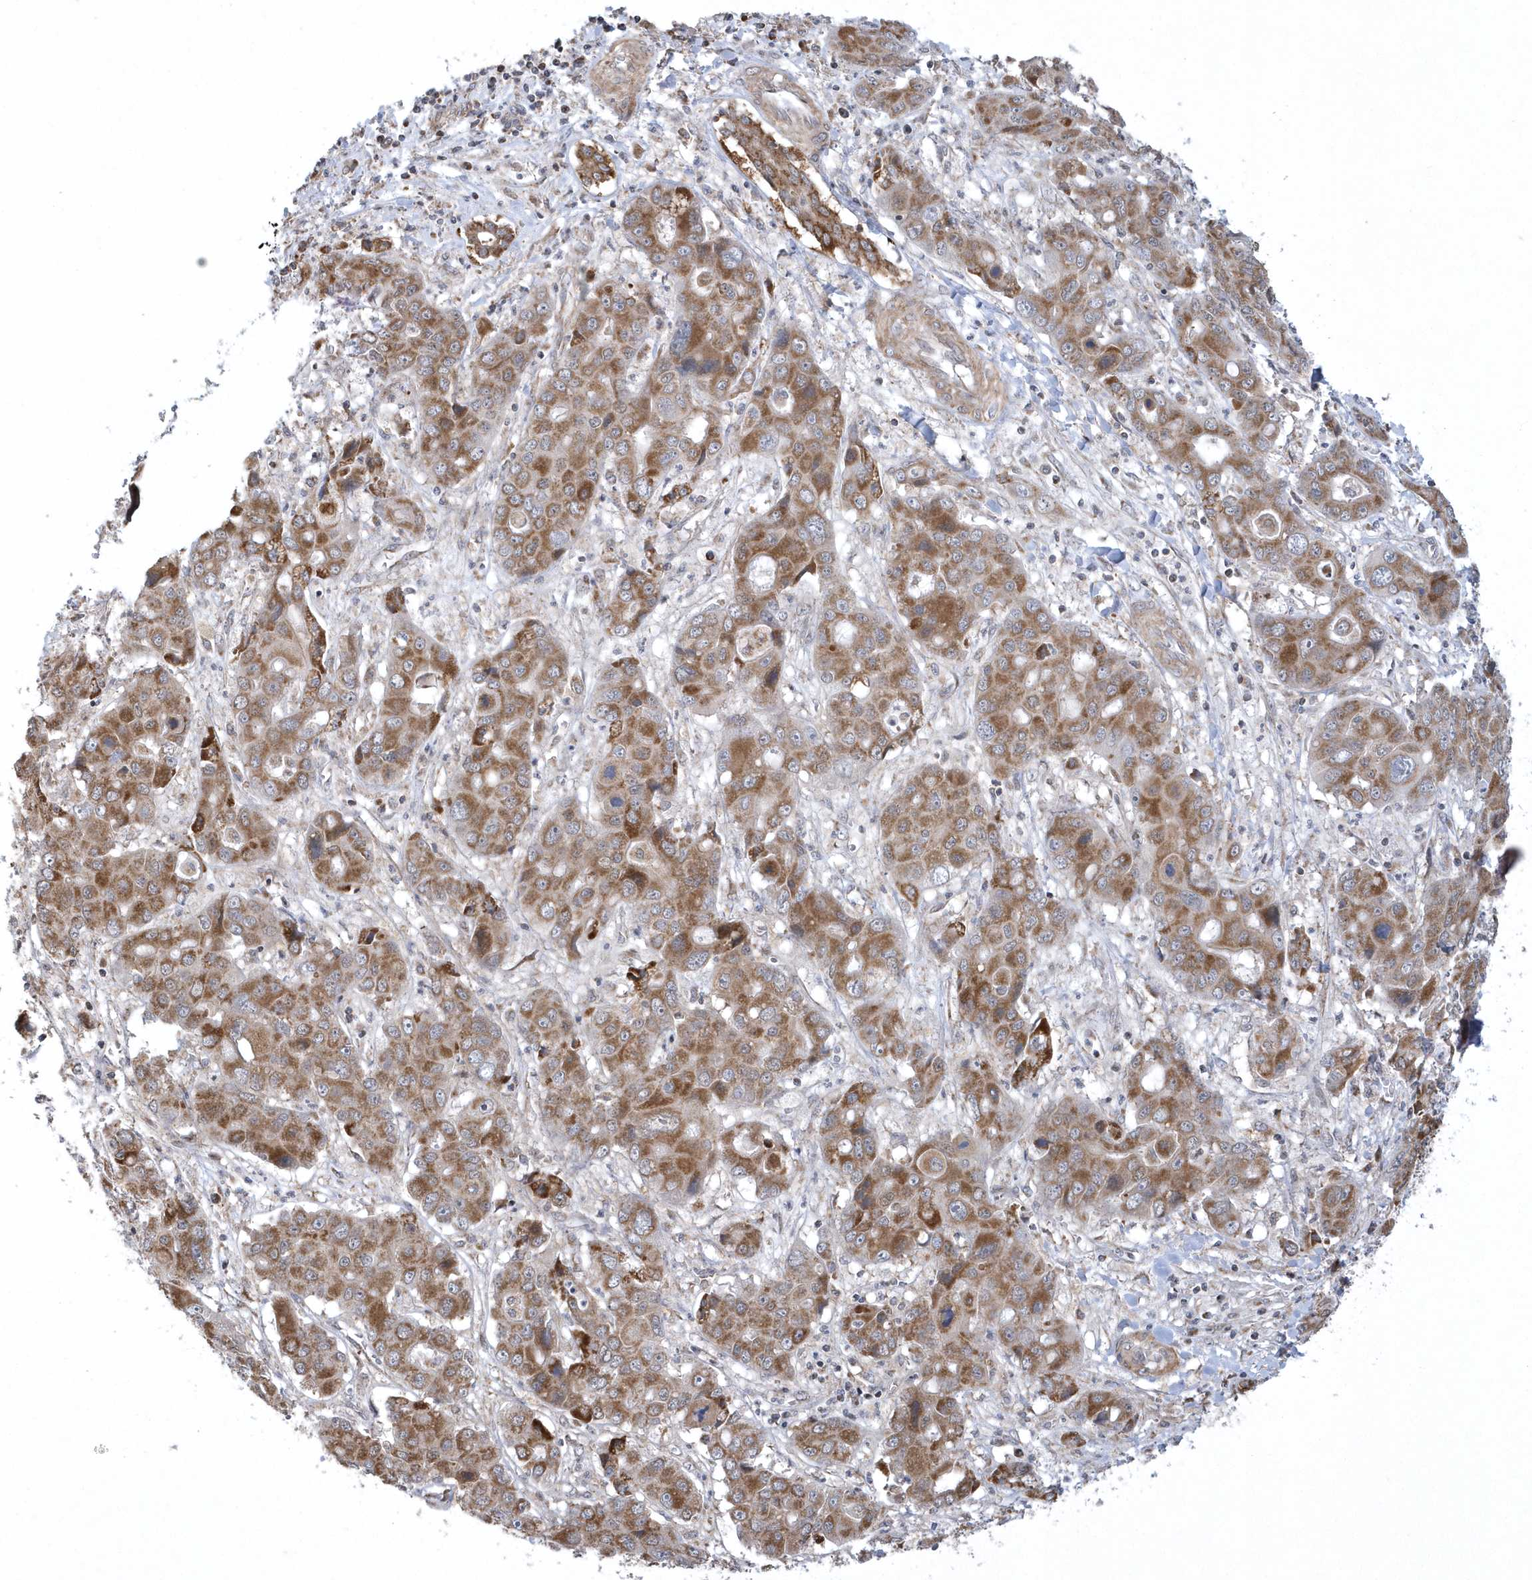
{"staining": {"intensity": "moderate", "quantity": ">75%", "location": "cytoplasmic/membranous"}, "tissue": "liver cancer", "cell_type": "Tumor cells", "image_type": "cancer", "snomed": [{"axis": "morphology", "description": "Cholangiocarcinoma"}, {"axis": "topography", "description": "Liver"}], "caption": "Brown immunohistochemical staining in liver cancer (cholangiocarcinoma) exhibits moderate cytoplasmic/membranous staining in approximately >75% of tumor cells. (brown staining indicates protein expression, while blue staining denotes nuclei).", "gene": "SLX9", "patient": {"sex": "male", "age": 67}}